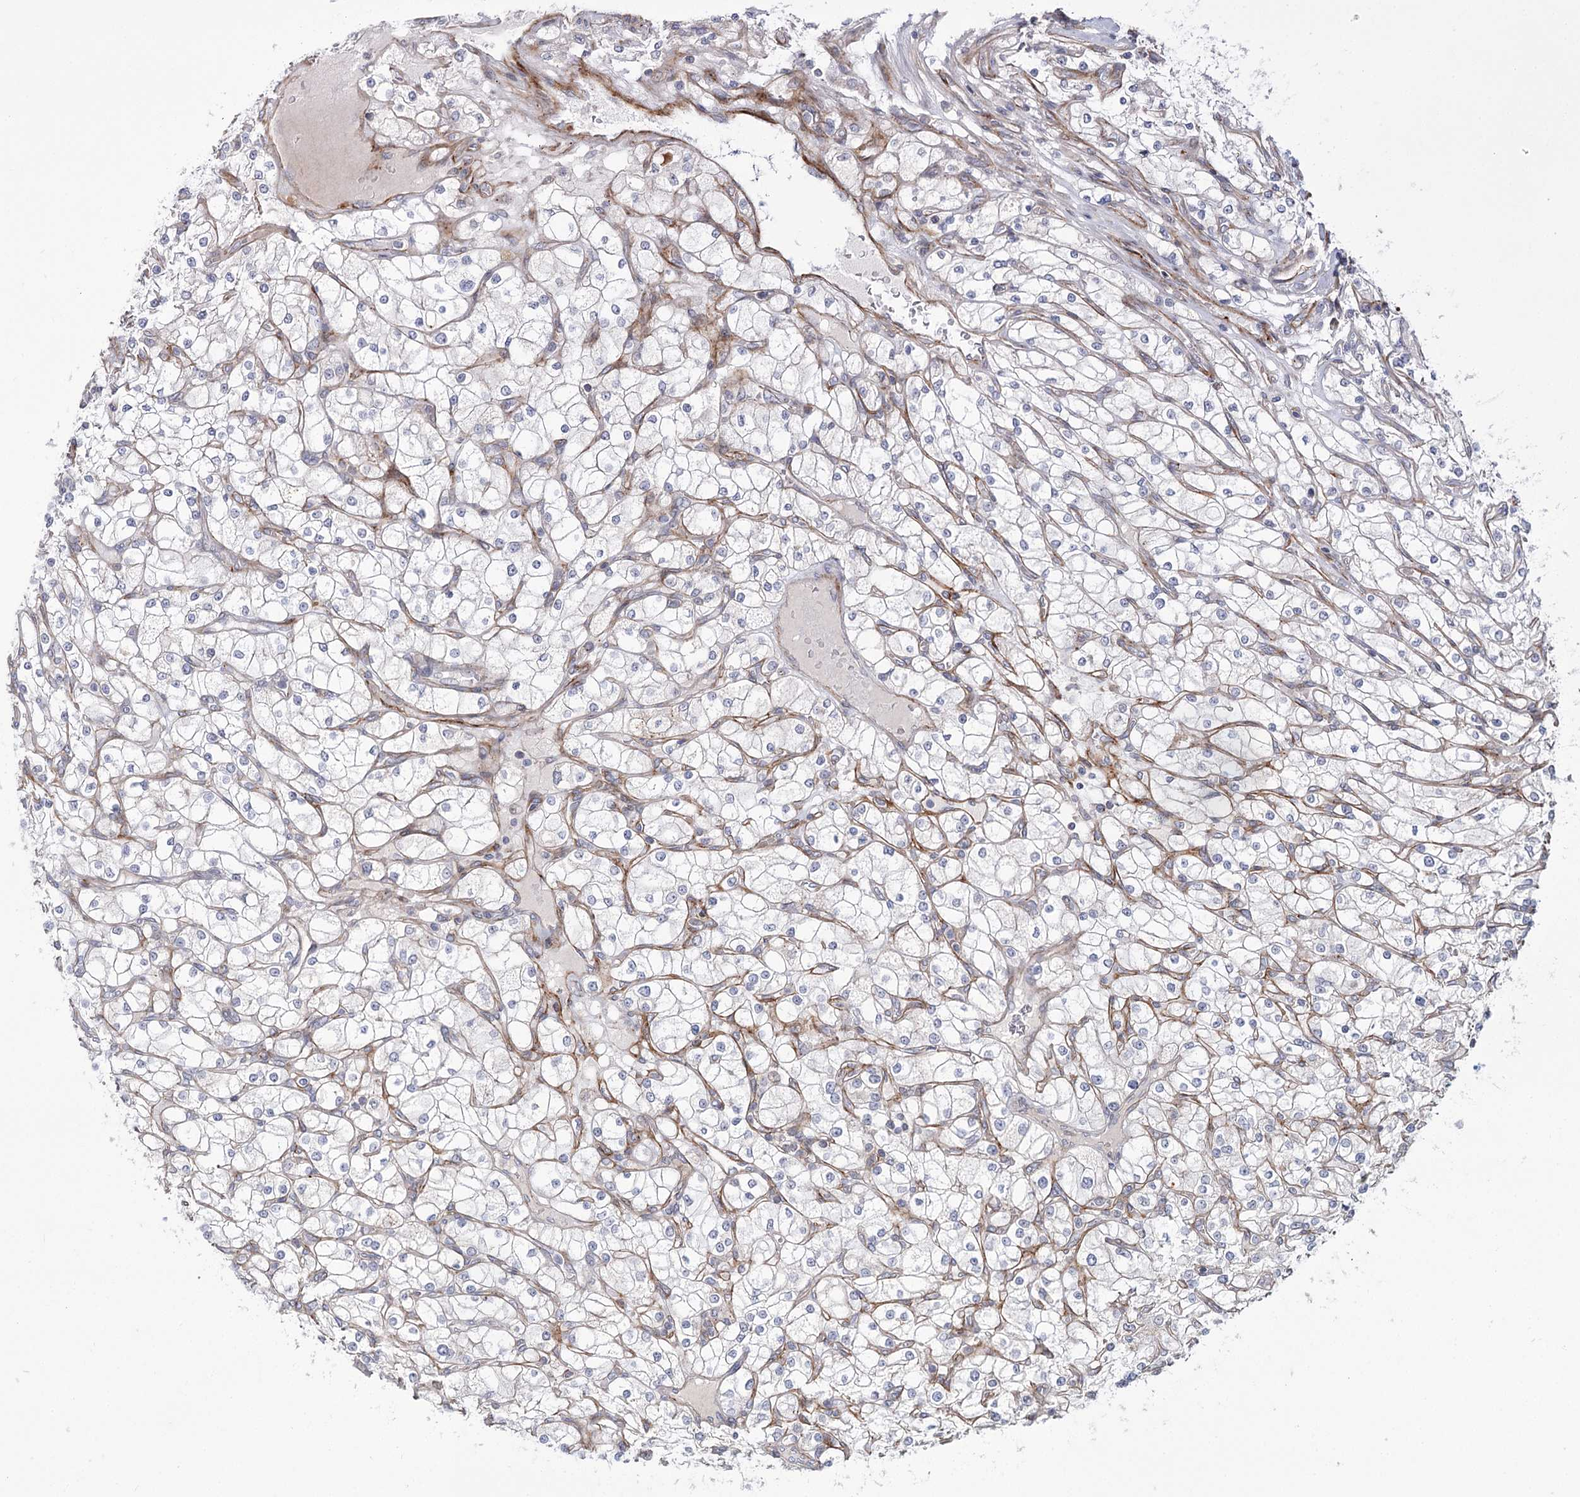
{"staining": {"intensity": "negative", "quantity": "none", "location": "none"}, "tissue": "renal cancer", "cell_type": "Tumor cells", "image_type": "cancer", "snomed": [{"axis": "morphology", "description": "Adenocarcinoma, NOS"}, {"axis": "topography", "description": "Kidney"}], "caption": "A histopathology image of human renal cancer (adenocarcinoma) is negative for staining in tumor cells. (DAB (3,3'-diaminobenzidine) immunohistochemistry, high magnification).", "gene": "ATL2", "patient": {"sex": "male", "age": 80}}